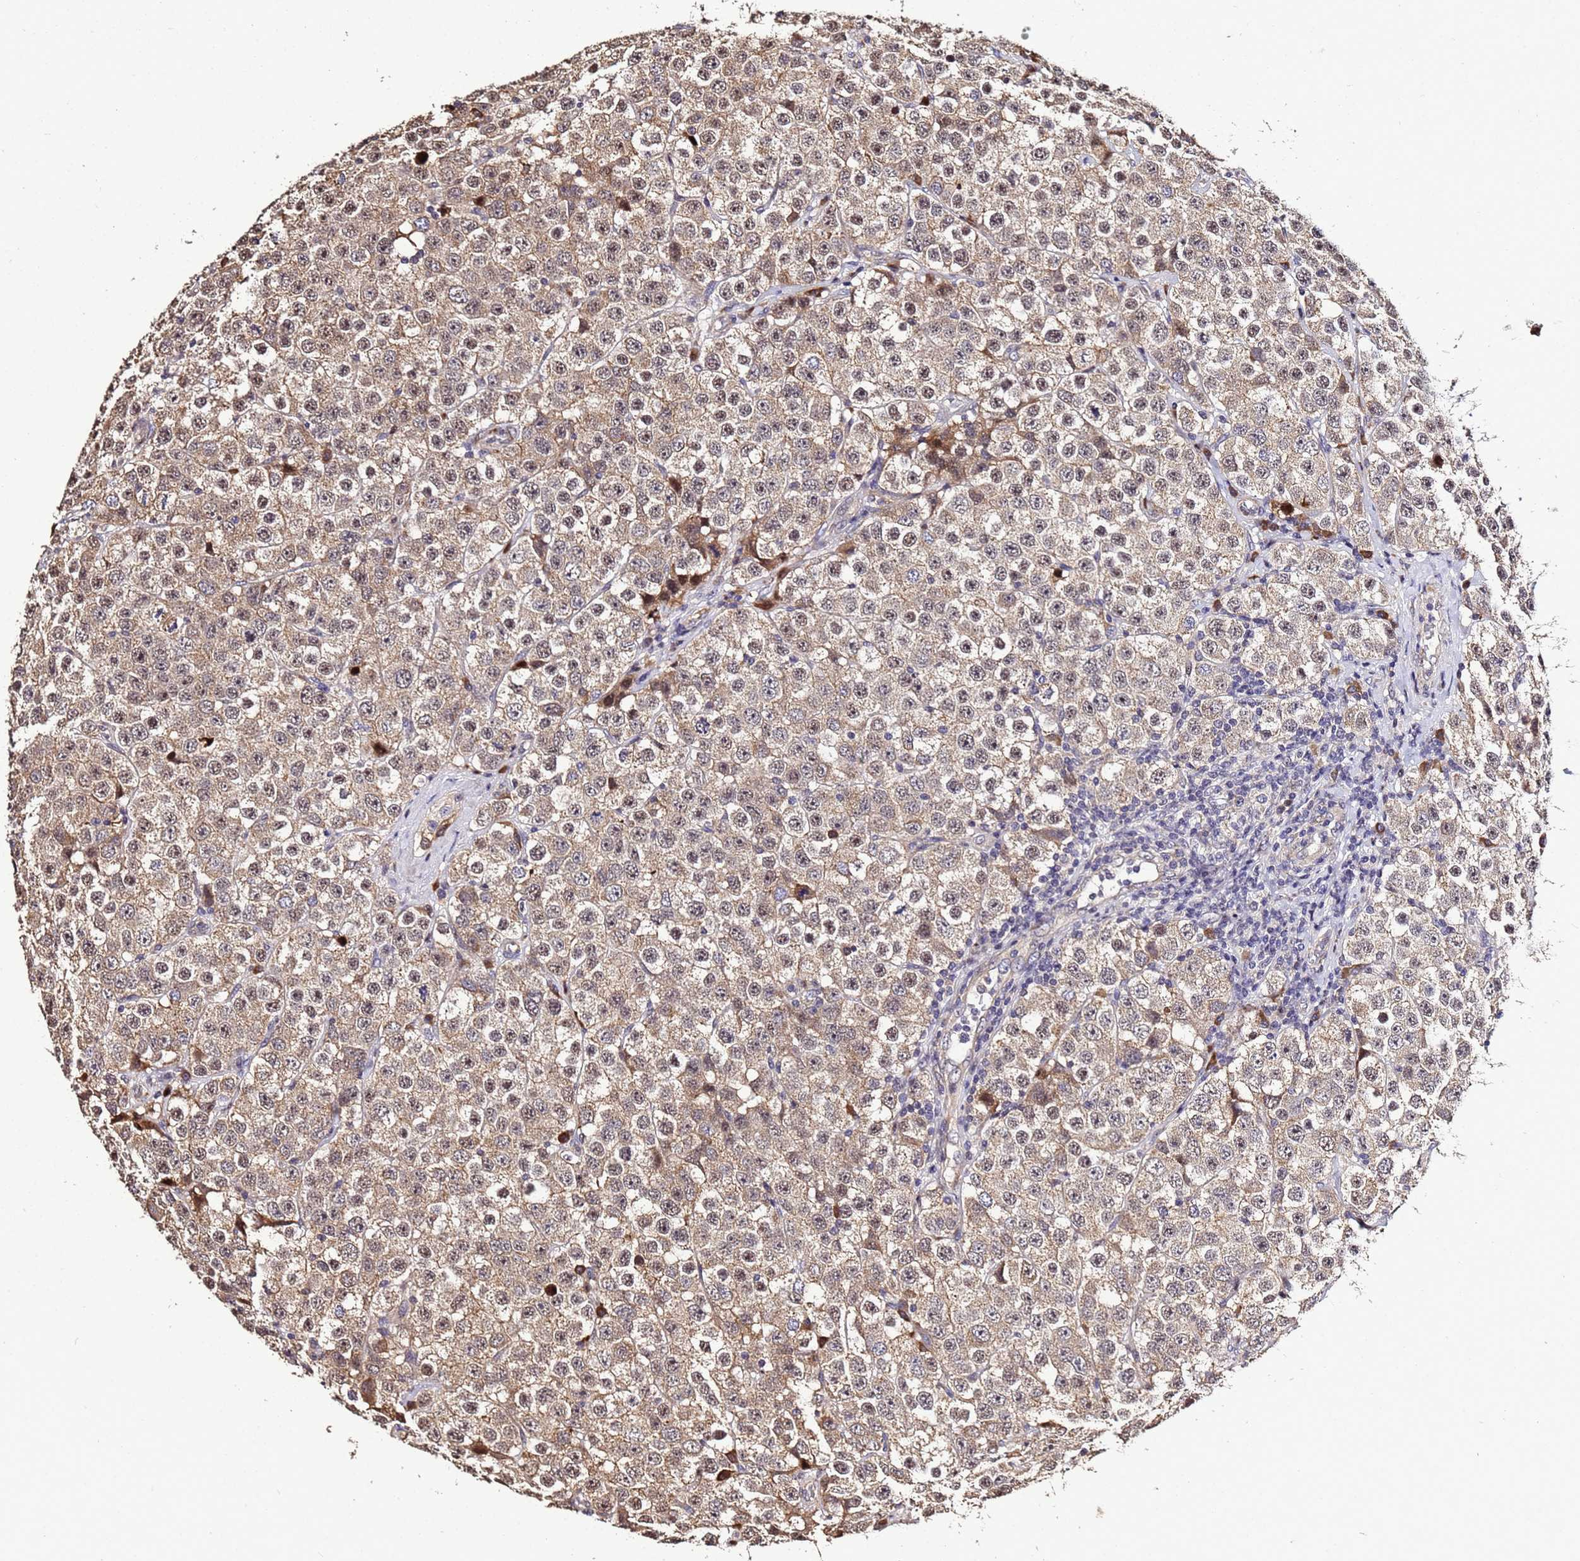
{"staining": {"intensity": "moderate", "quantity": ">75%", "location": "cytoplasmic/membranous,nuclear"}, "tissue": "testis cancer", "cell_type": "Tumor cells", "image_type": "cancer", "snomed": [{"axis": "morphology", "description": "Seminoma, NOS"}, {"axis": "topography", "description": "Testis"}], "caption": "Testis seminoma stained for a protein (brown) demonstrates moderate cytoplasmic/membranous and nuclear positive staining in approximately >75% of tumor cells.", "gene": "WNK4", "patient": {"sex": "male", "age": 28}}